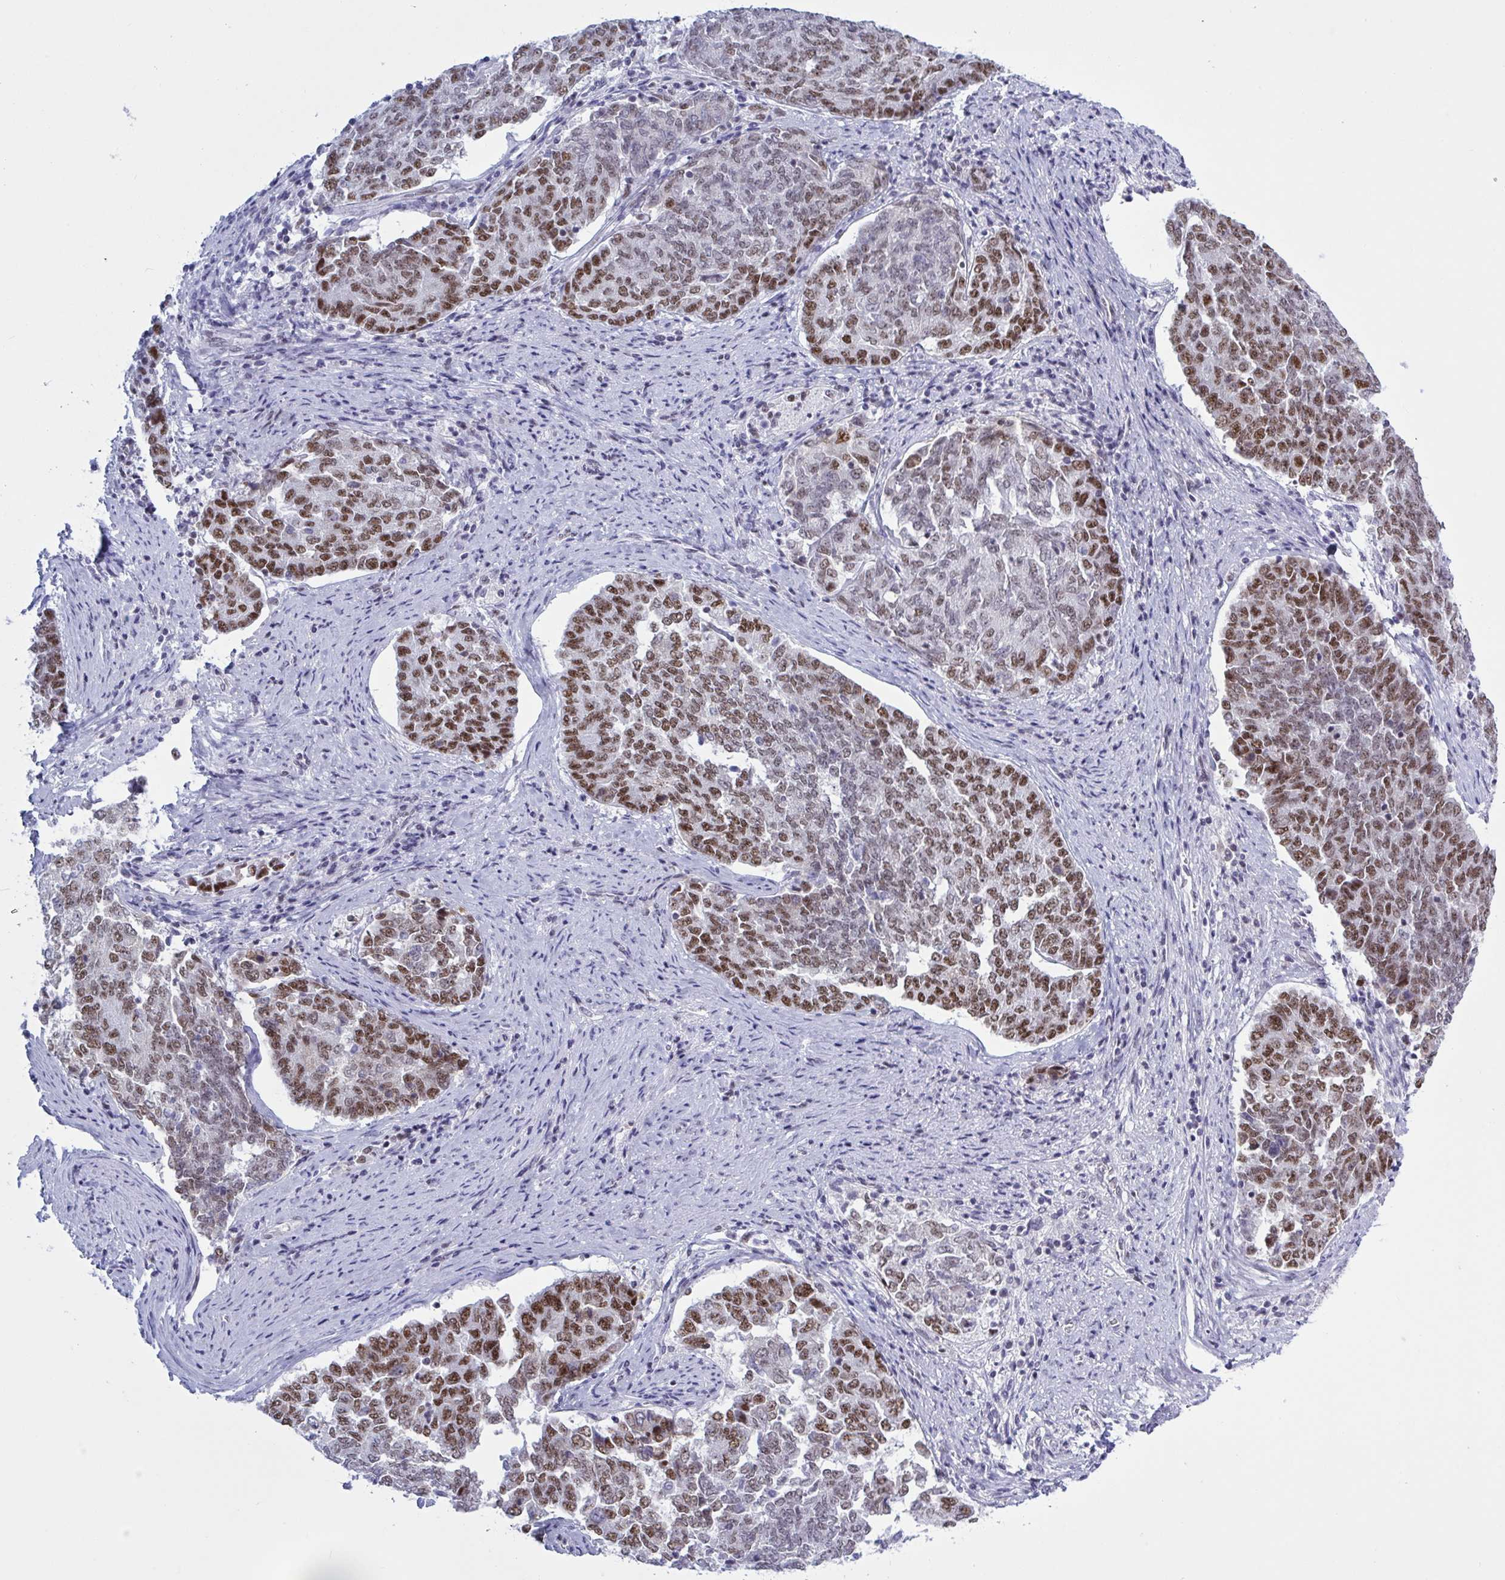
{"staining": {"intensity": "moderate", "quantity": "25%-75%", "location": "nuclear"}, "tissue": "endometrial cancer", "cell_type": "Tumor cells", "image_type": "cancer", "snomed": [{"axis": "morphology", "description": "Adenocarcinoma, NOS"}, {"axis": "topography", "description": "Endometrium"}], "caption": "Protein analysis of endometrial adenocarcinoma tissue demonstrates moderate nuclear positivity in about 25%-75% of tumor cells.", "gene": "PPP1R10", "patient": {"sex": "female", "age": 80}}